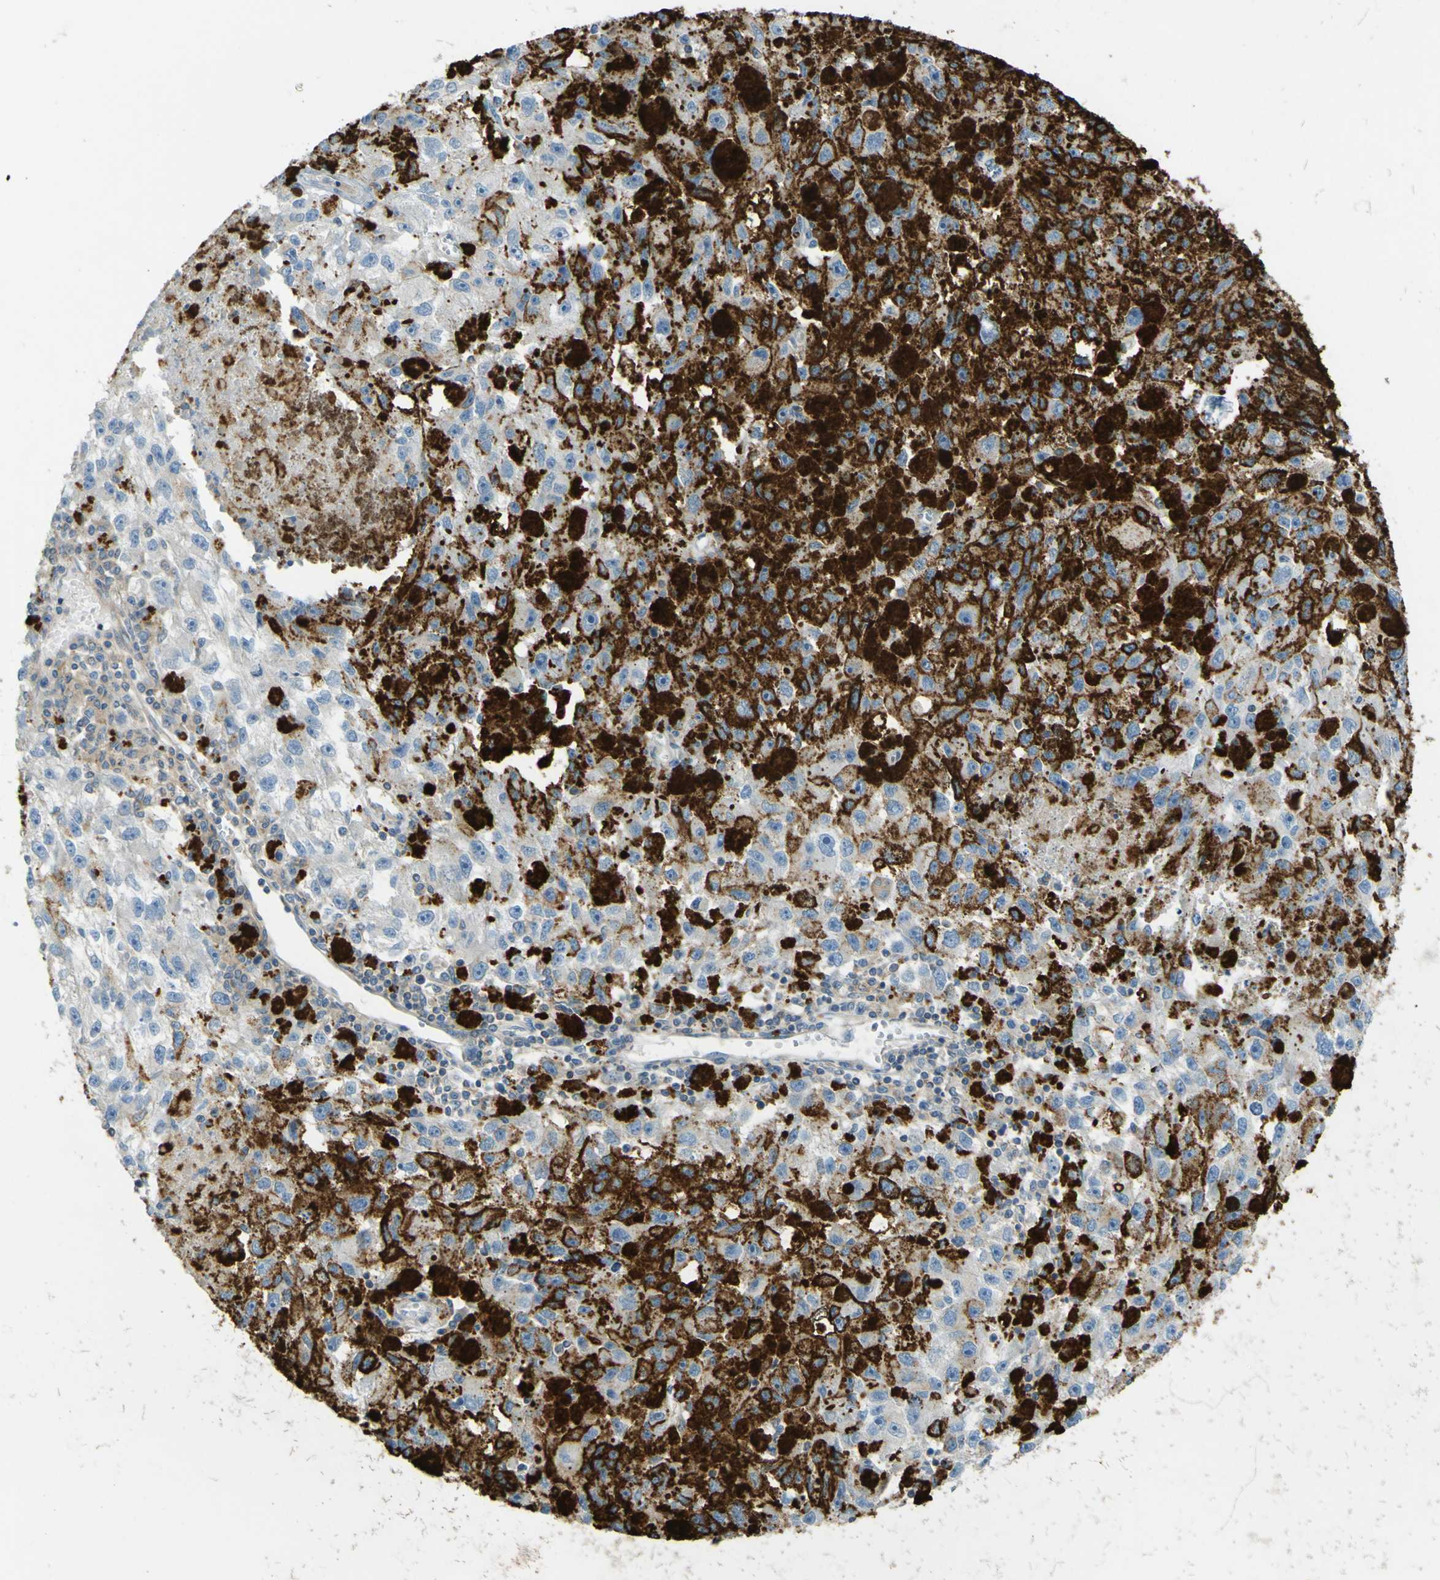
{"staining": {"intensity": "weak", "quantity": ">75%", "location": "cytoplasmic/membranous"}, "tissue": "melanoma", "cell_type": "Tumor cells", "image_type": "cancer", "snomed": [{"axis": "morphology", "description": "Malignant melanoma, NOS"}, {"axis": "topography", "description": "Skin"}], "caption": "This photomicrograph displays IHC staining of melanoma, with low weak cytoplasmic/membranous expression in about >75% of tumor cells.", "gene": "OGN", "patient": {"sex": "female", "age": 104}}